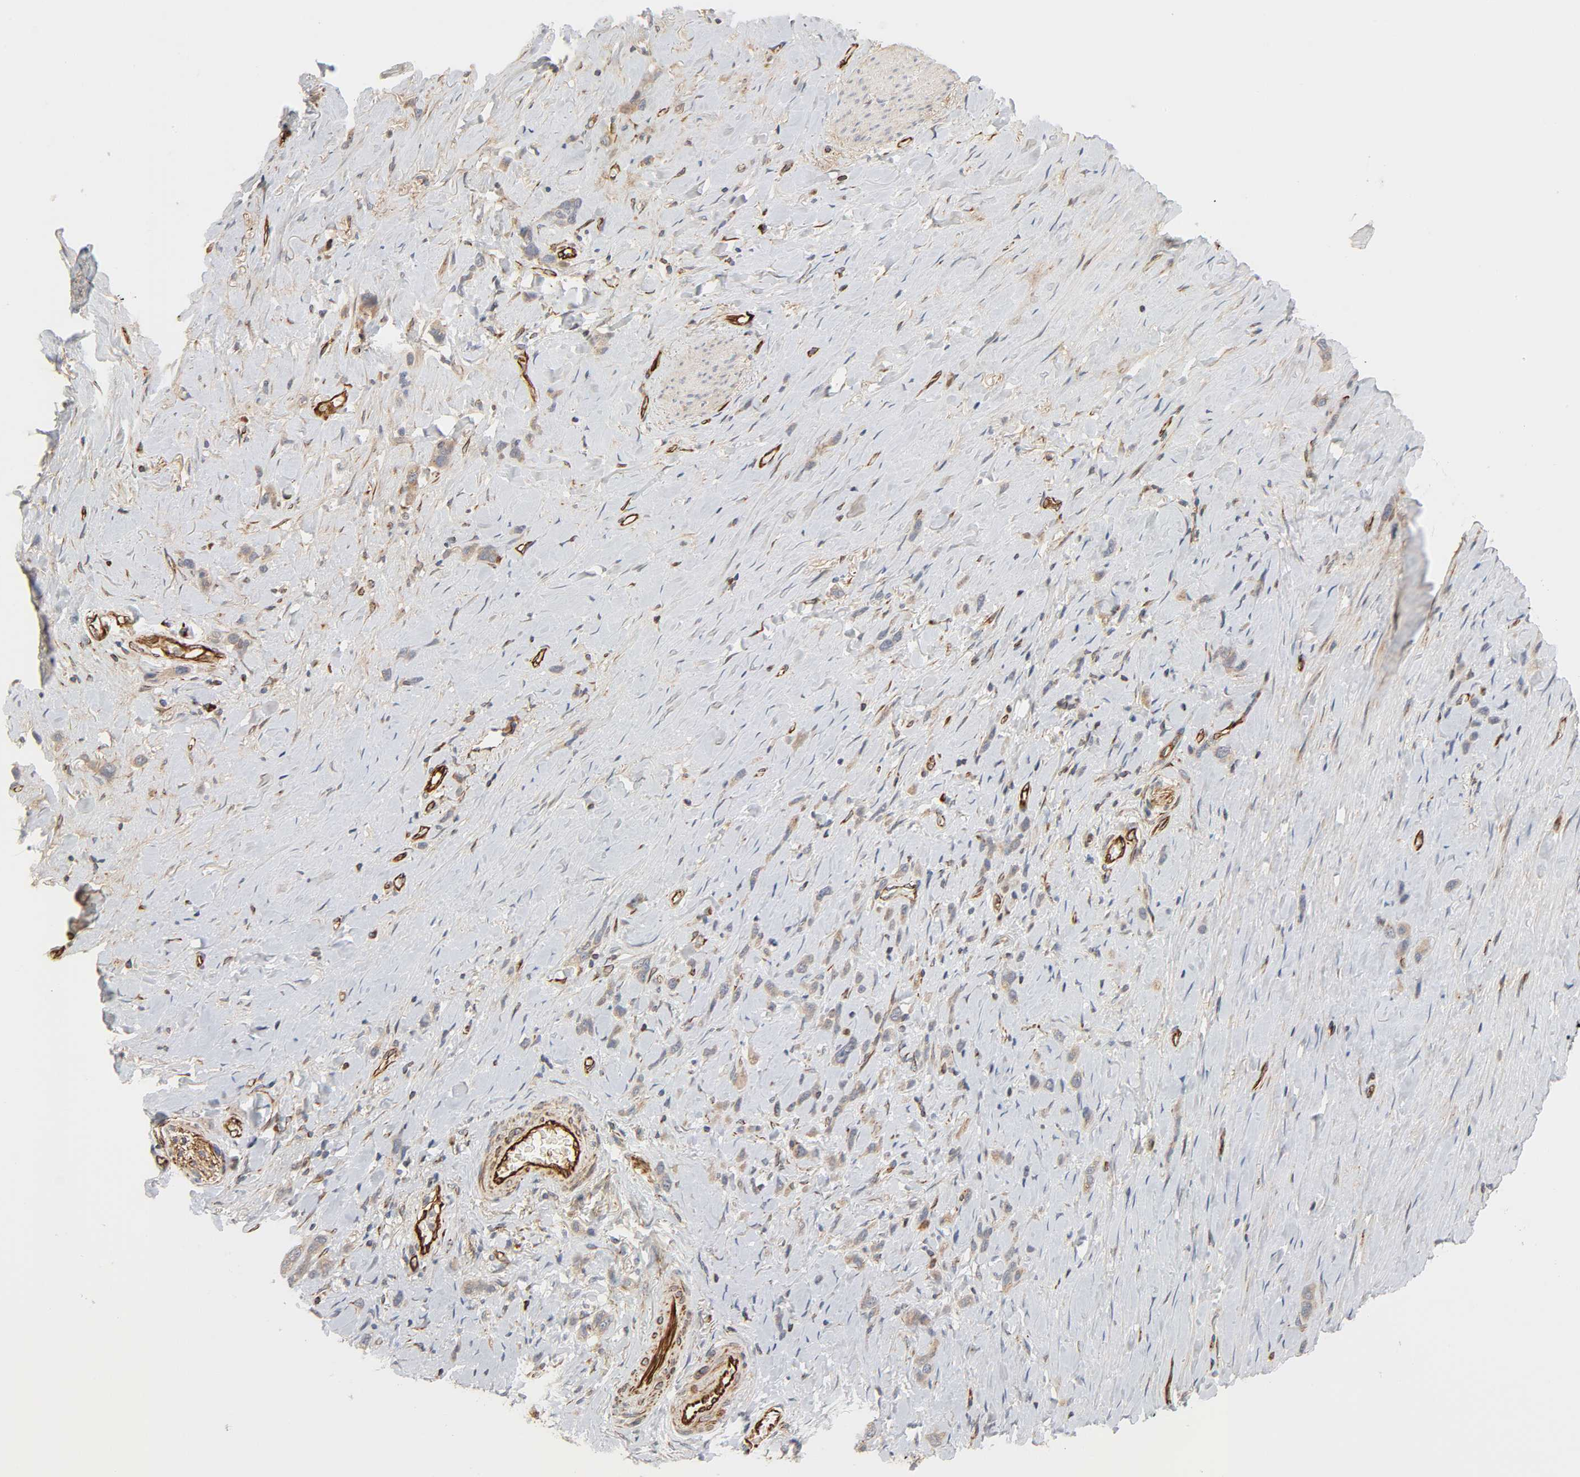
{"staining": {"intensity": "moderate", "quantity": ">75%", "location": "cytoplasmic/membranous"}, "tissue": "stomach cancer", "cell_type": "Tumor cells", "image_type": "cancer", "snomed": [{"axis": "morphology", "description": "Normal tissue, NOS"}, {"axis": "morphology", "description": "Adenocarcinoma, NOS"}, {"axis": "morphology", "description": "Adenocarcinoma, High grade"}, {"axis": "topography", "description": "Stomach, upper"}, {"axis": "topography", "description": "Stomach"}], "caption": "There is medium levels of moderate cytoplasmic/membranous staining in tumor cells of stomach high-grade adenocarcinoma, as demonstrated by immunohistochemical staining (brown color).", "gene": "REEP6", "patient": {"sex": "female", "age": 65}}